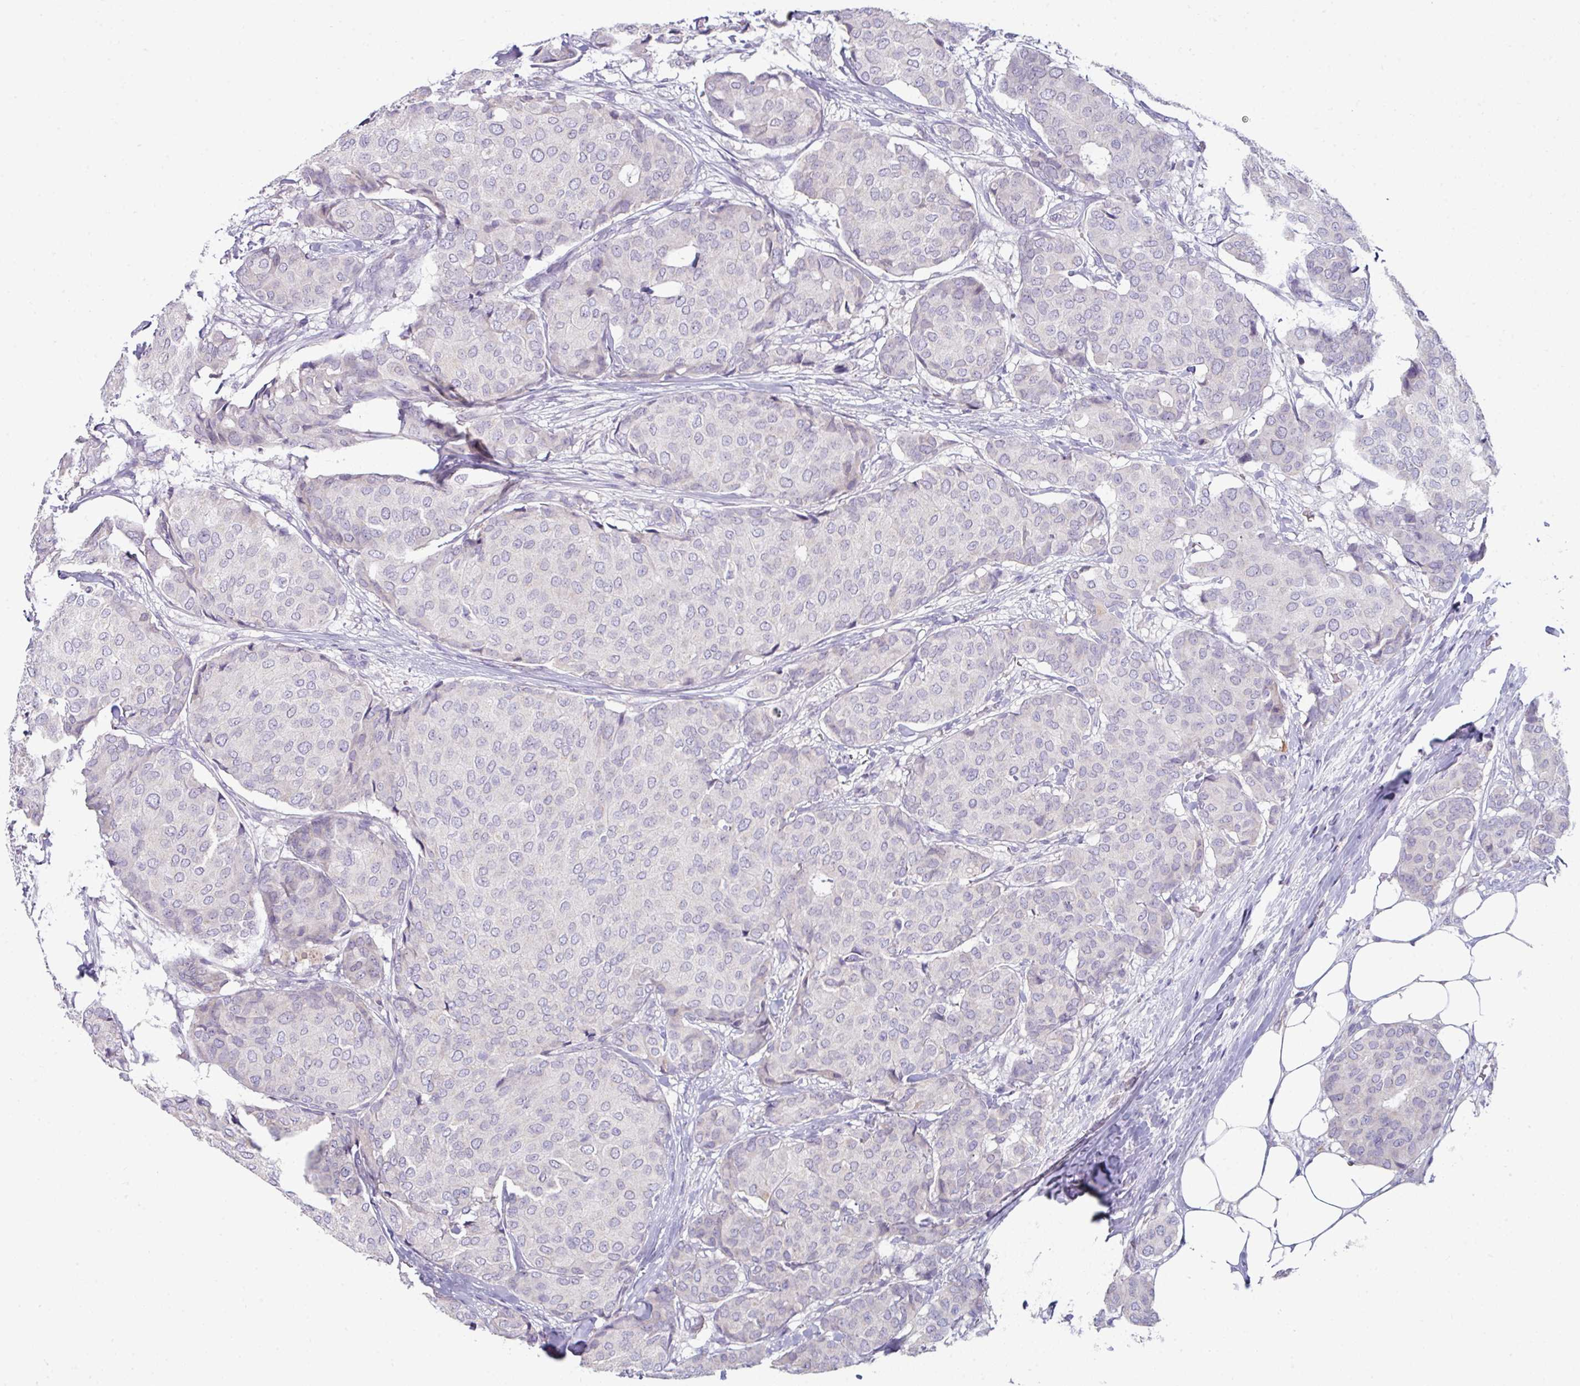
{"staining": {"intensity": "negative", "quantity": "none", "location": "none"}, "tissue": "breast cancer", "cell_type": "Tumor cells", "image_type": "cancer", "snomed": [{"axis": "morphology", "description": "Duct carcinoma"}, {"axis": "topography", "description": "Breast"}], "caption": "Tumor cells are negative for protein expression in human breast invasive ductal carcinoma. (Immunohistochemistry (ihc), brightfield microscopy, high magnification).", "gene": "SLAMF6", "patient": {"sex": "female", "age": 75}}